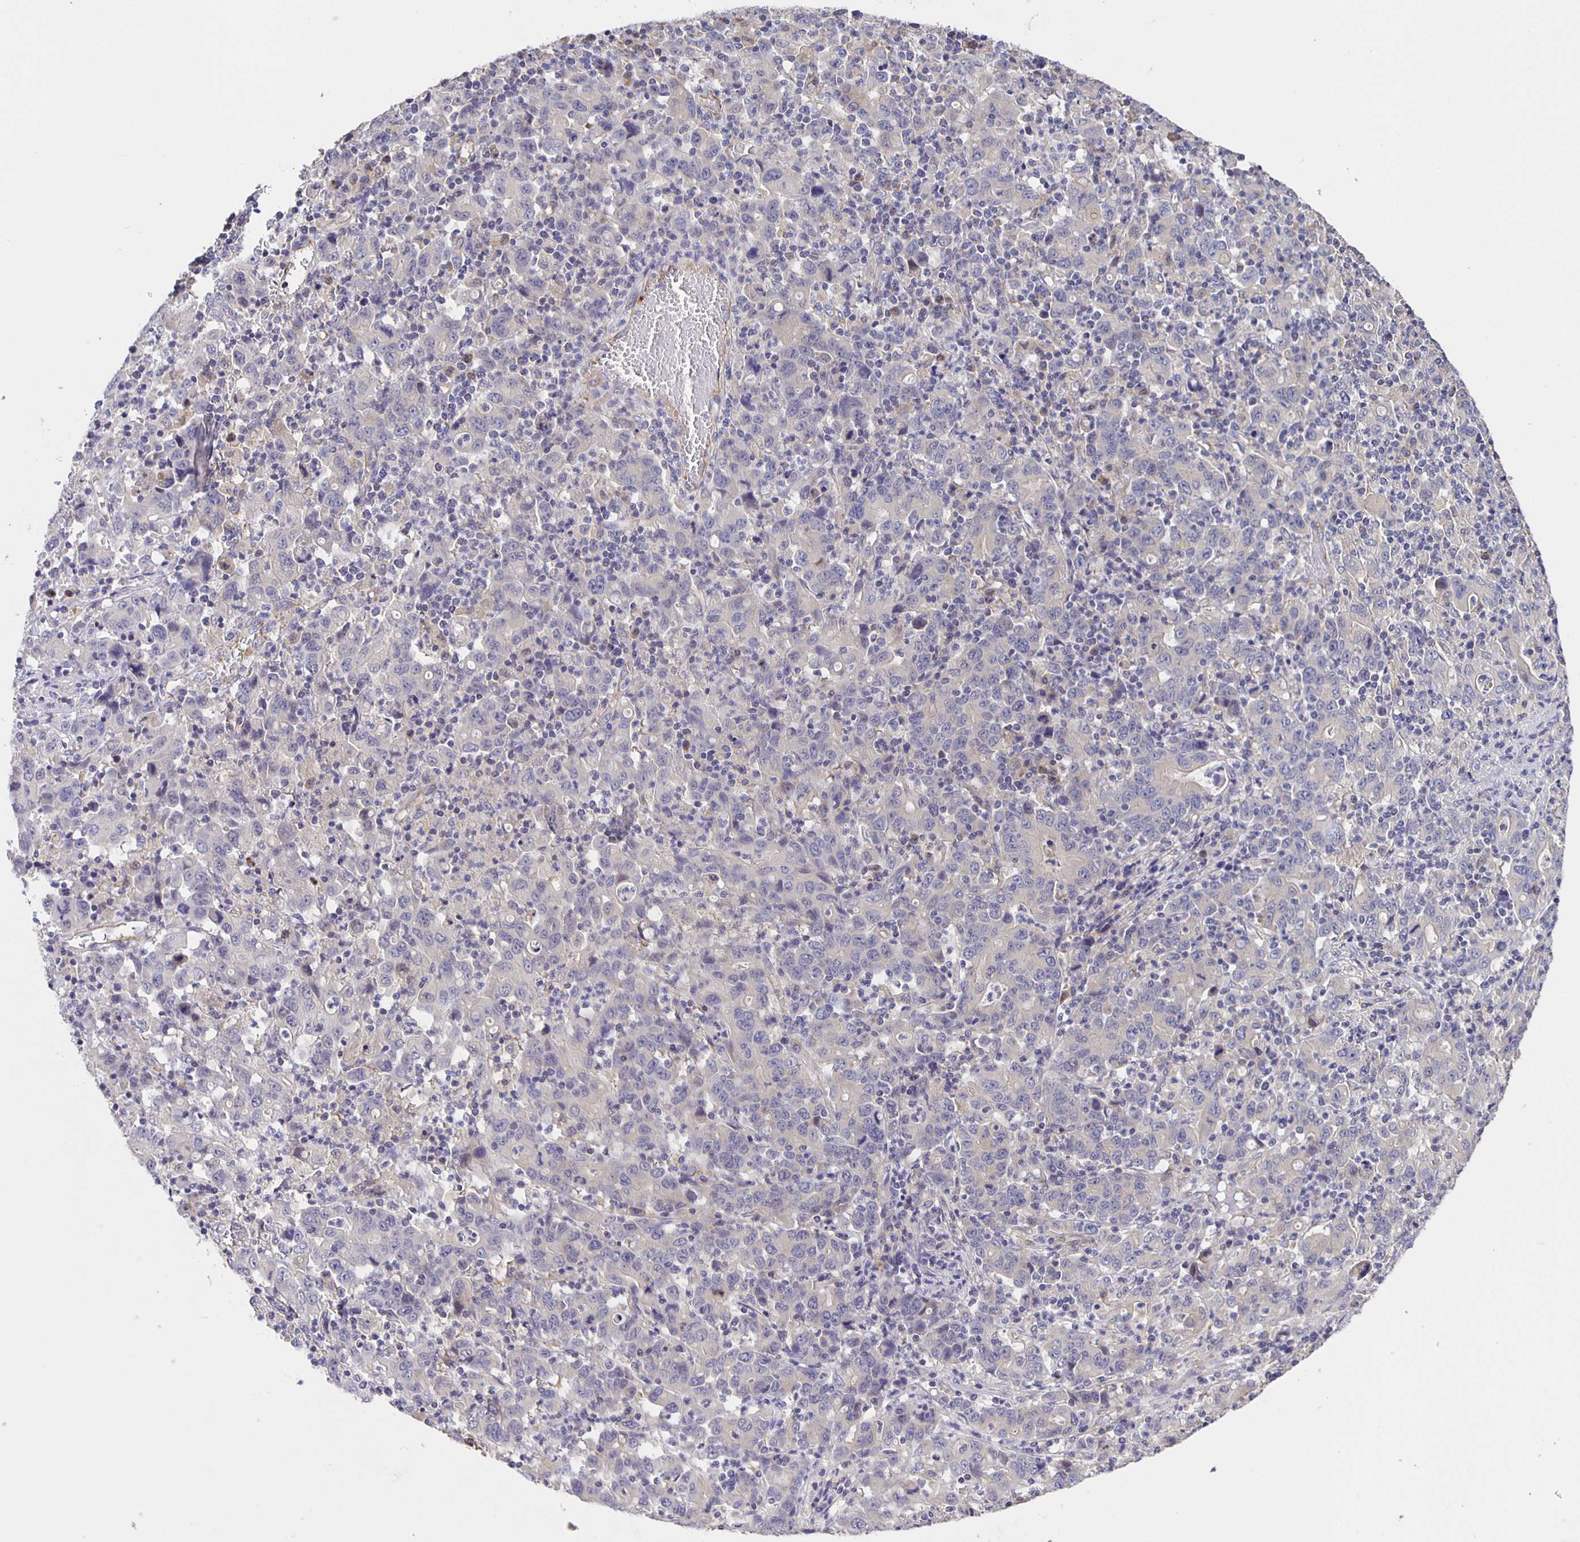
{"staining": {"intensity": "negative", "quantity": "none", "location": "none"}, "tissue": "stomach cancer", "cell_type": "Tumor cells", "image_type": "cancer", "snomed": [{"axis": "morphology", "description": "Adenocarcinoma, NOS"}, {"axis": "topography", "description": "Stomach, upper"}], "caption": "Protein analysis of stomach cancer demonstrates no significant expression in tumor cells. (DAB (3,3'-diaminobenzidine) immunohistochemistry visualized using brightfield microscopy, high magnification).", "gene": "JMJD4", "patient": {"sex": "male", "age": 69}}